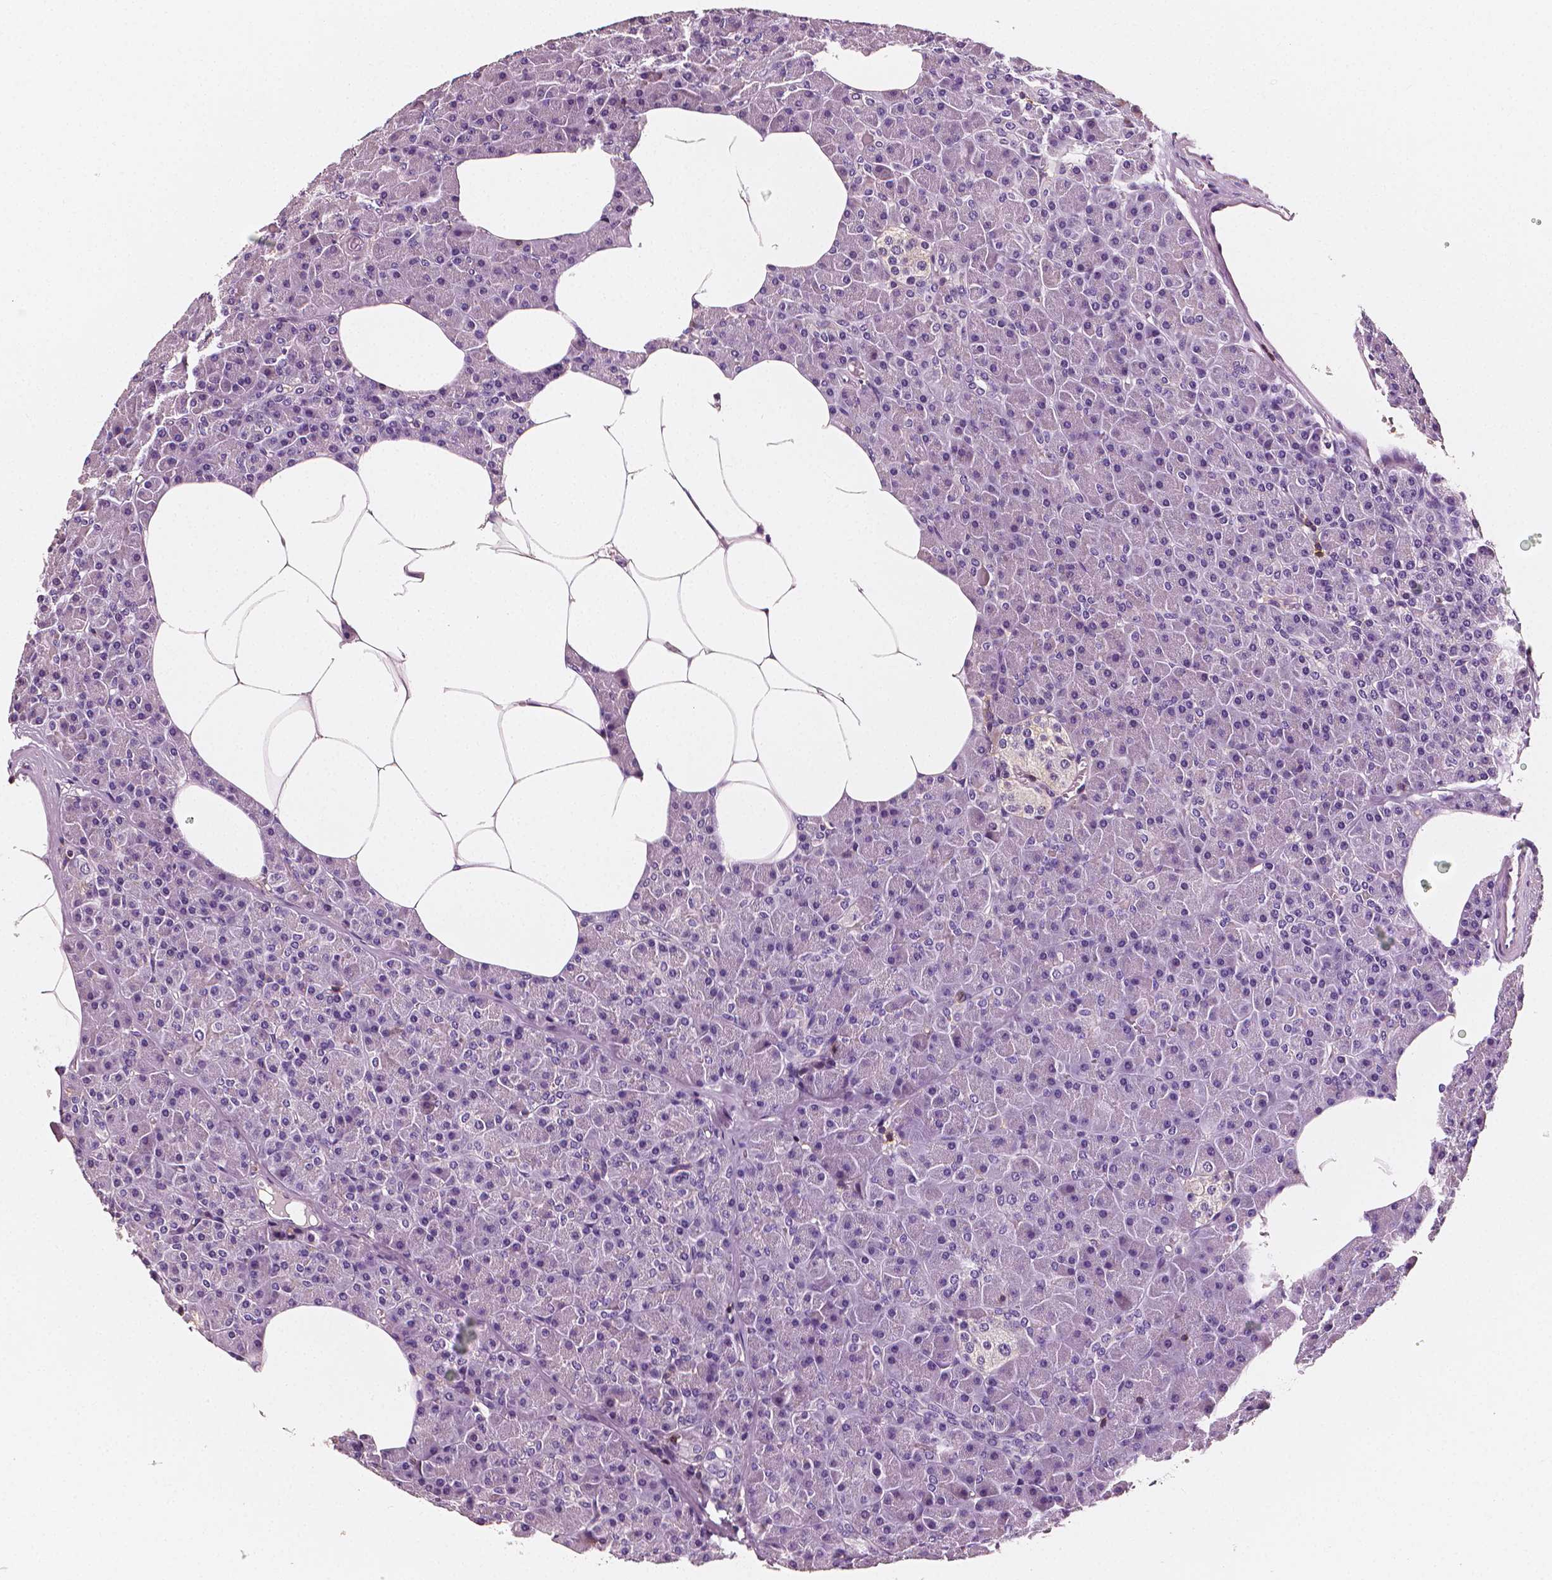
{"staining": {"intensity": "negative", "quantity": "none", "location": "none"}, "tissue": "pancreas", "cell_type": "Exocrine glandular cells", "image_type": "normal", "snomed": [{"axis": "morphology", "description": "Normal tissue, NOS"}, {"axis": "topography", "description": "Pancreas"}], "caption": "A photomicrograph of human pancreas is negative for staining in exocrine glandular cells.", "gene": "PTPRC", "patient": {"sex": "female", "age": 45}}